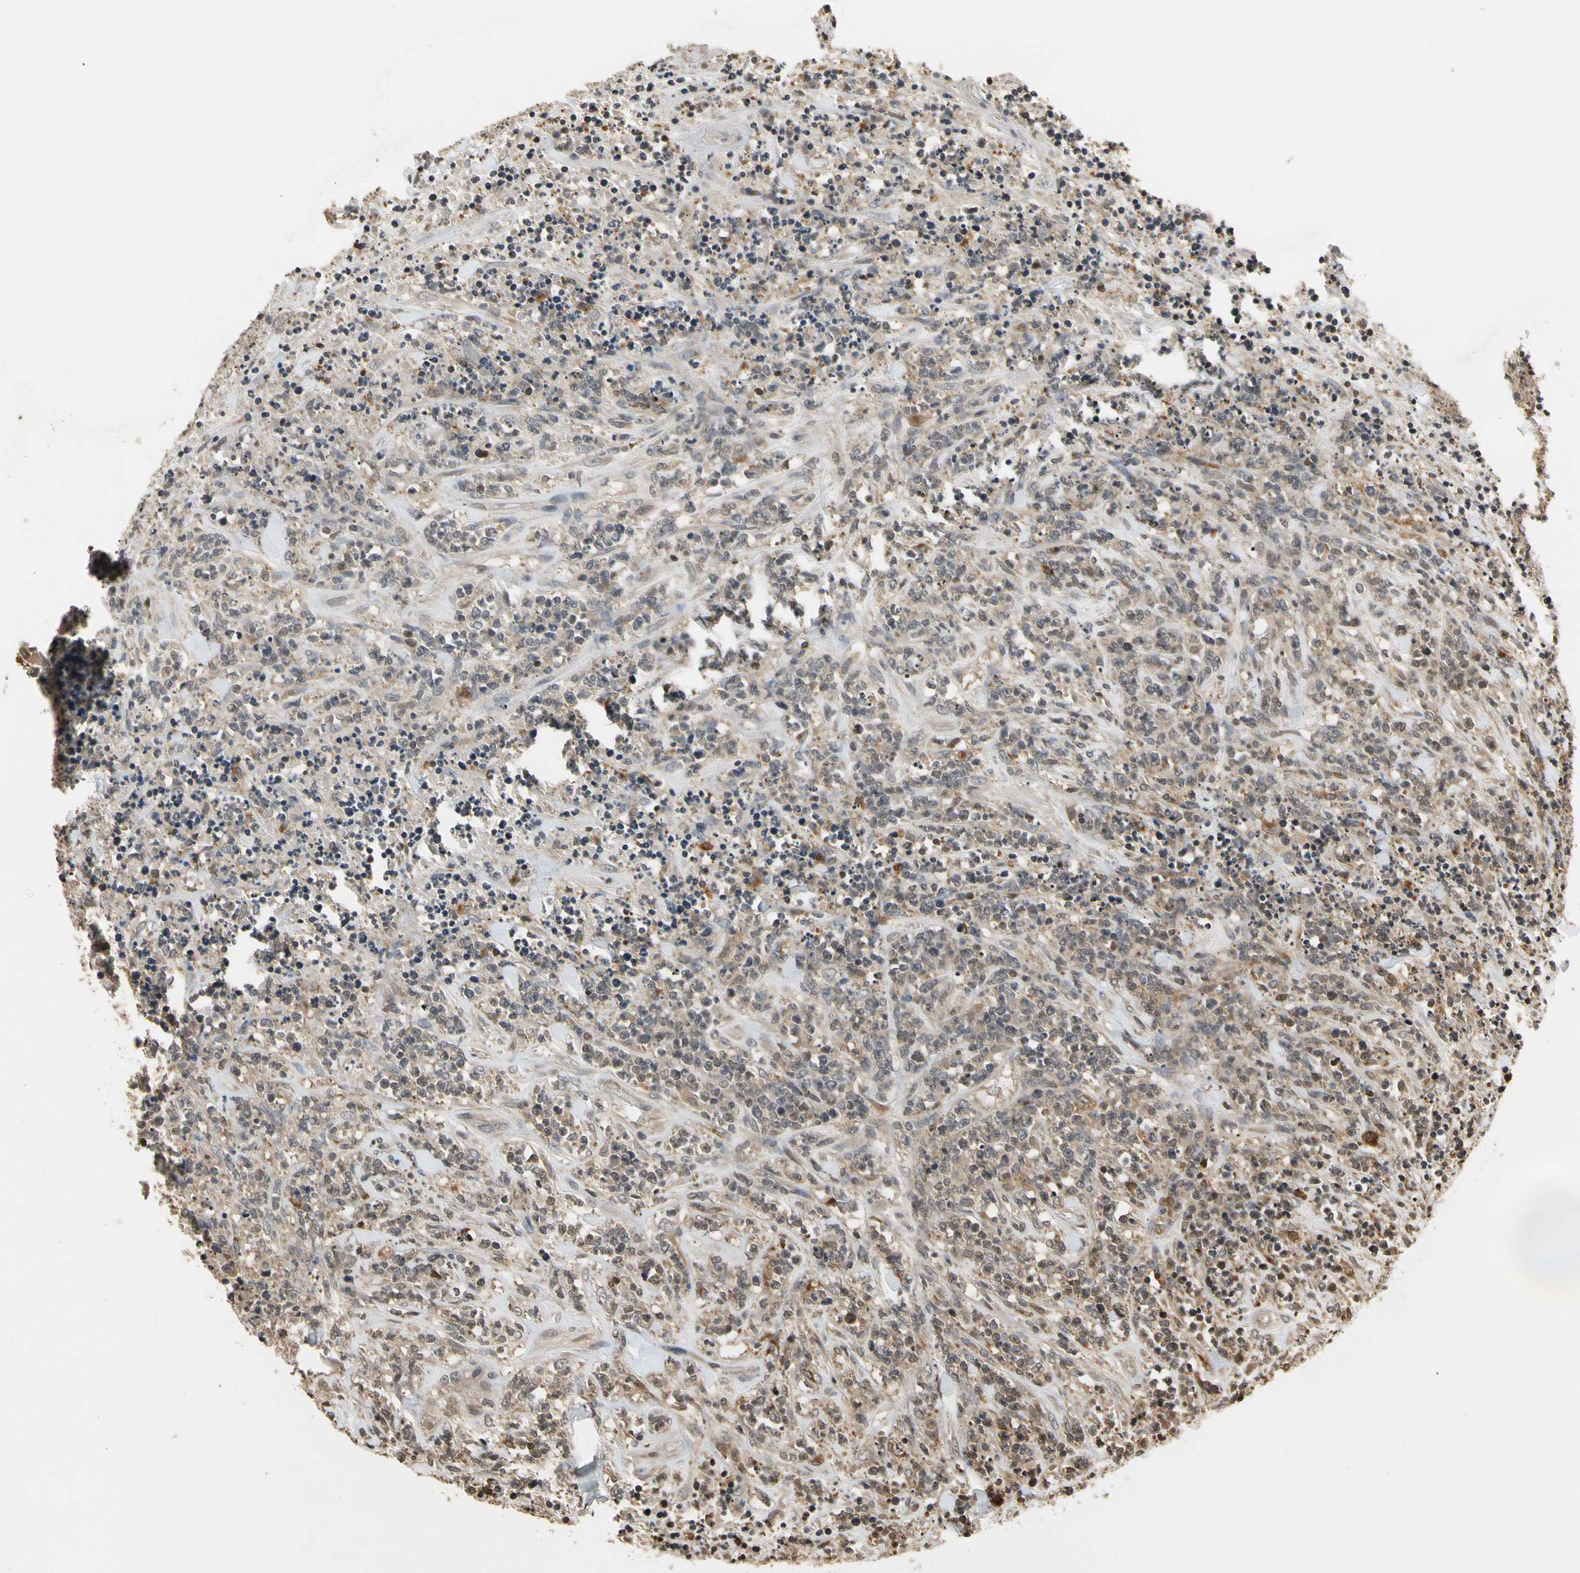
{"staining": {"intensity": "weak", "quantity": ">75%", "location": "cytoplasmic/membranous"}, "tissue": "lymphoma", "cell_type": "Tumor cells", "image_type": "cancer", "snomed": [{"axis": "morphology", "description": "Malignant lymphoma, non-Hodgkin's type, High grade"}, {"axis": "topography", "description": "Soft tissue"}], "caption": "This is an image of immunohistochemistry (IHC) staining of malignant lymphoma, non-Hodgkin's type (high-grade), which shows weak expression in the cytoplasmic/membranous of tumor cells.", "gene": "SOD1", "patient": {"sex": "male", "age": 18}}